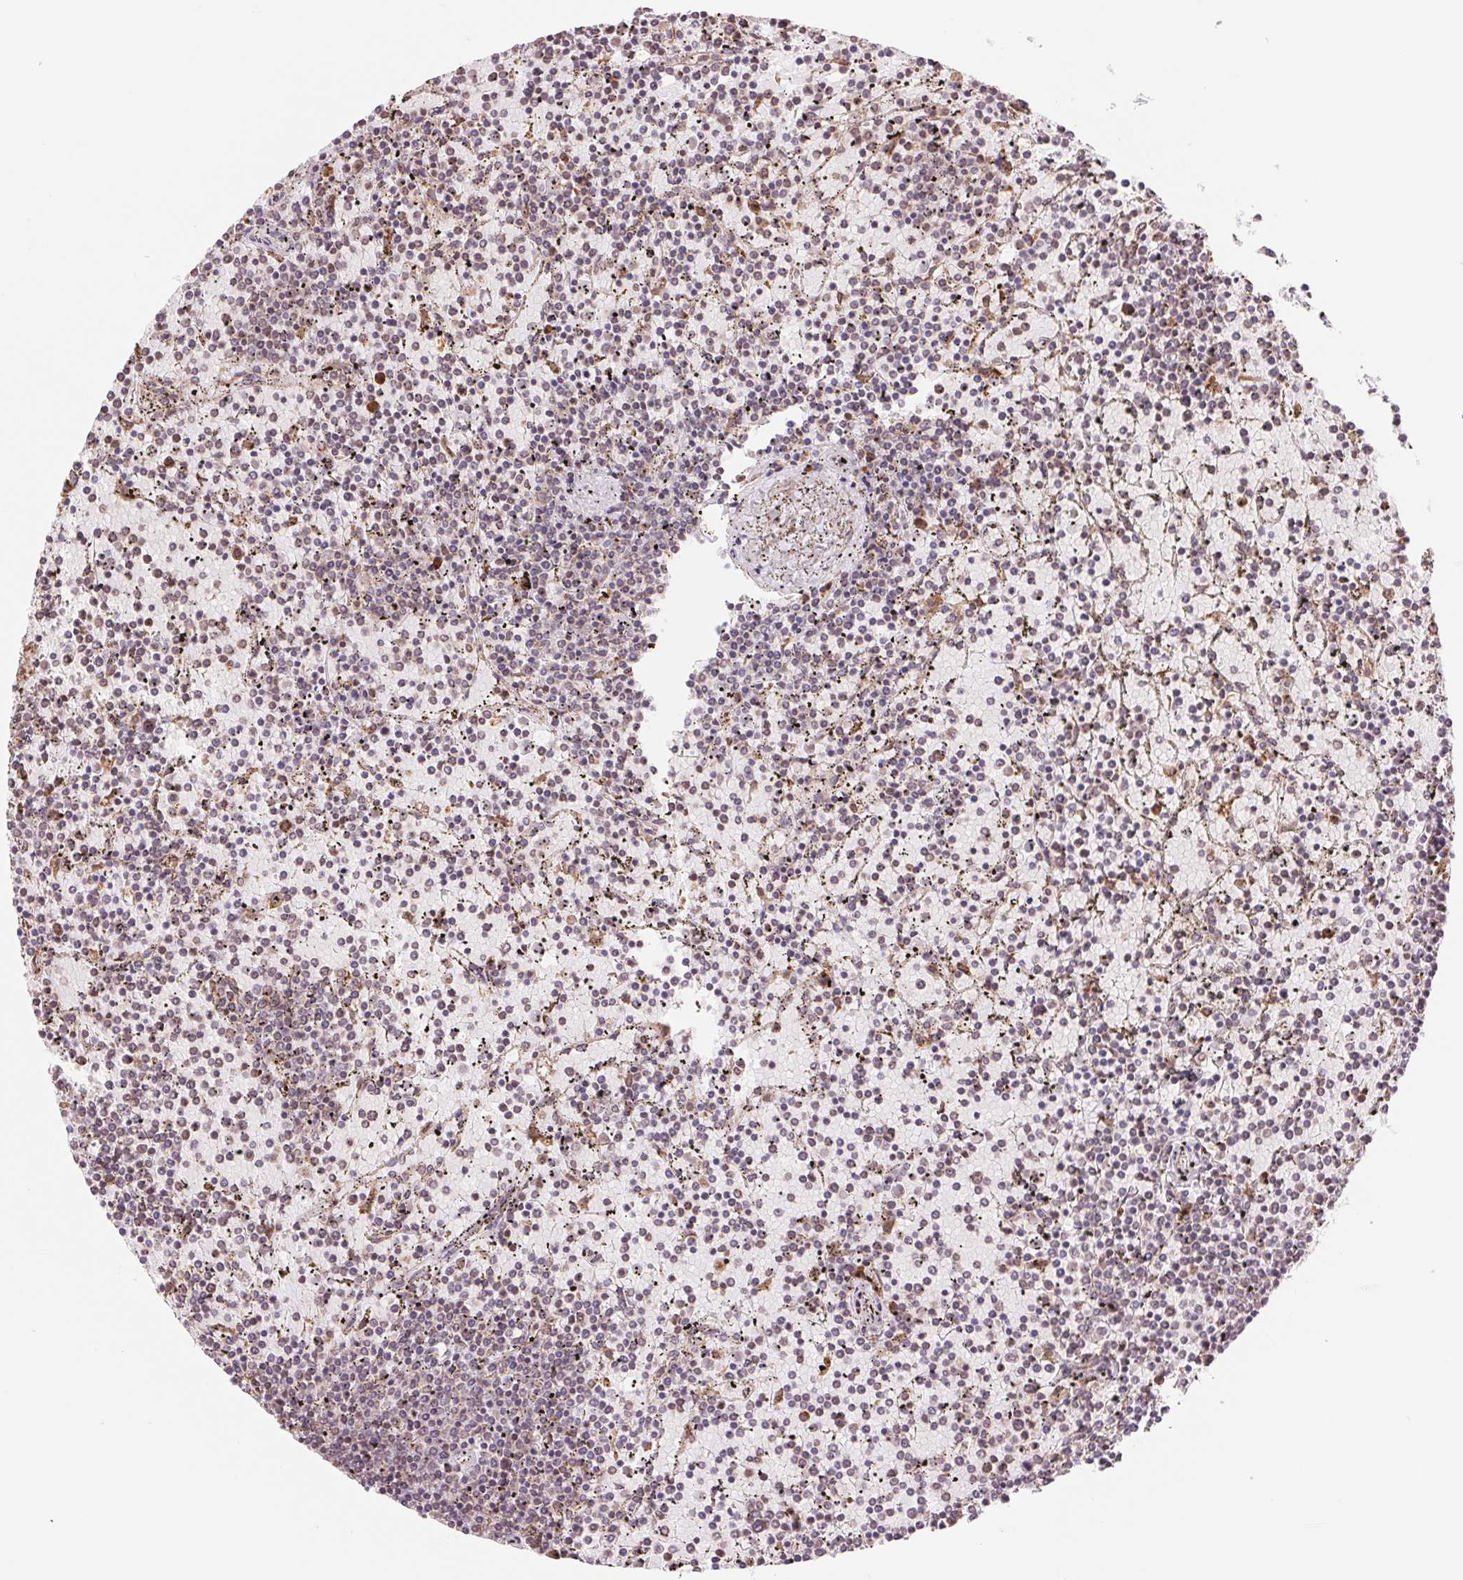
{"staining": {"intensity": "weak", "quantity": "<25%", "location": "cytoplasmic/membranous"}, "tissue": "lymphoma", "cell_type": "Tumor cells", "image_type": "cancer", "snomed": [{"axis": "morphology", "description": "Malignant lymphoma, non-Hodgkin's type, Low grade"}, {"axis": "topography", "description": "Spleen"}], "caption": "An immunohistochemistry histopathology image of lymphoma is shown. There is no staining in tumor cells of lymphoma.", "gene": "RPN1", "patient": {"sex": "female", "age": 77}}